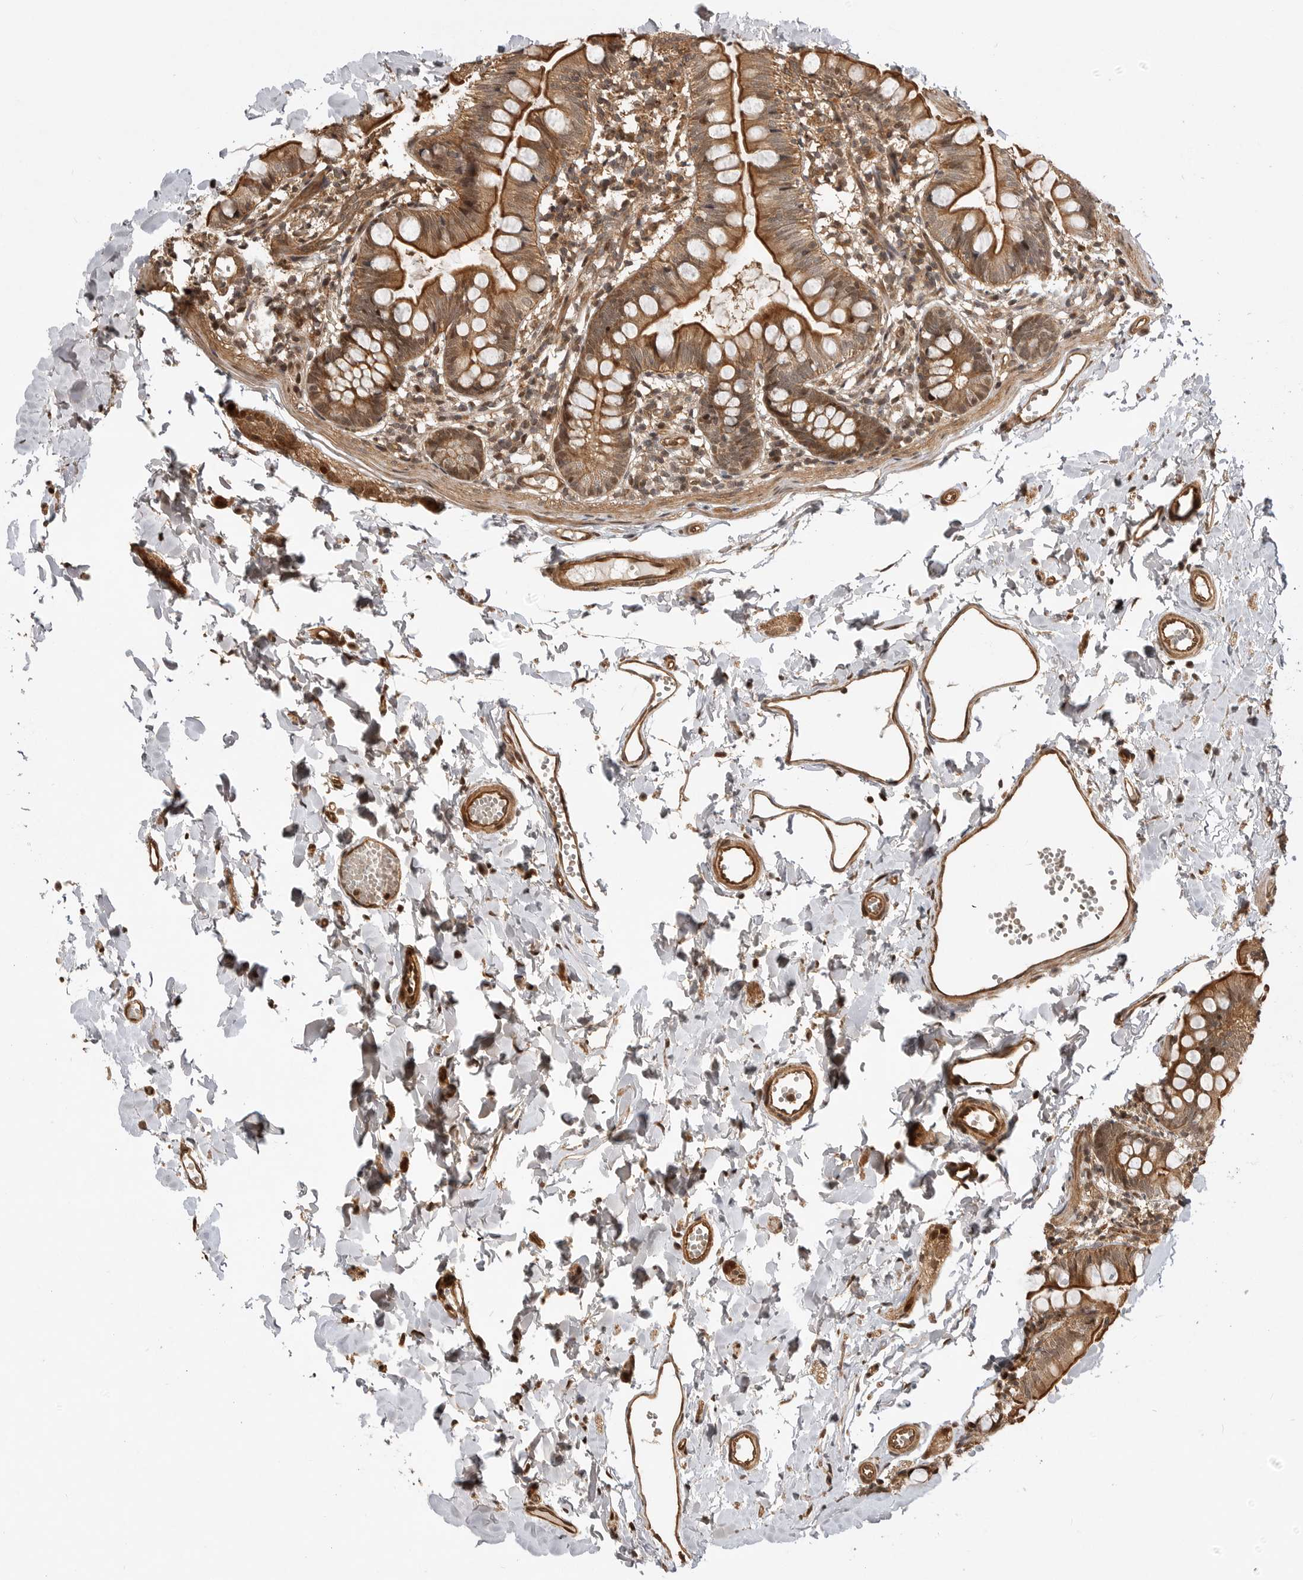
{"staining": {"intensity": "moderate", "quantity": ">75%", "location": "cytoplasmic/membranous"}, "tissue": "small intestine", "cell_type": "Glandular cells", "image_type": "normal", "snomed": [{"axis": "morphology", "description": "Normal tissue, NOS"}, {"axis": "topography", "description": "Small intestine"}], "caption": "Immunohistochemistry (IHC) (DAB (3,3'-diaminobenzidine)) staining of normal human small intestine shows moderate cytoplasmic/membranous protein staining in approximately >75% of glandular cells.", "gene": "ADPRS", "patient": {"sex": "male", "age": 7}}